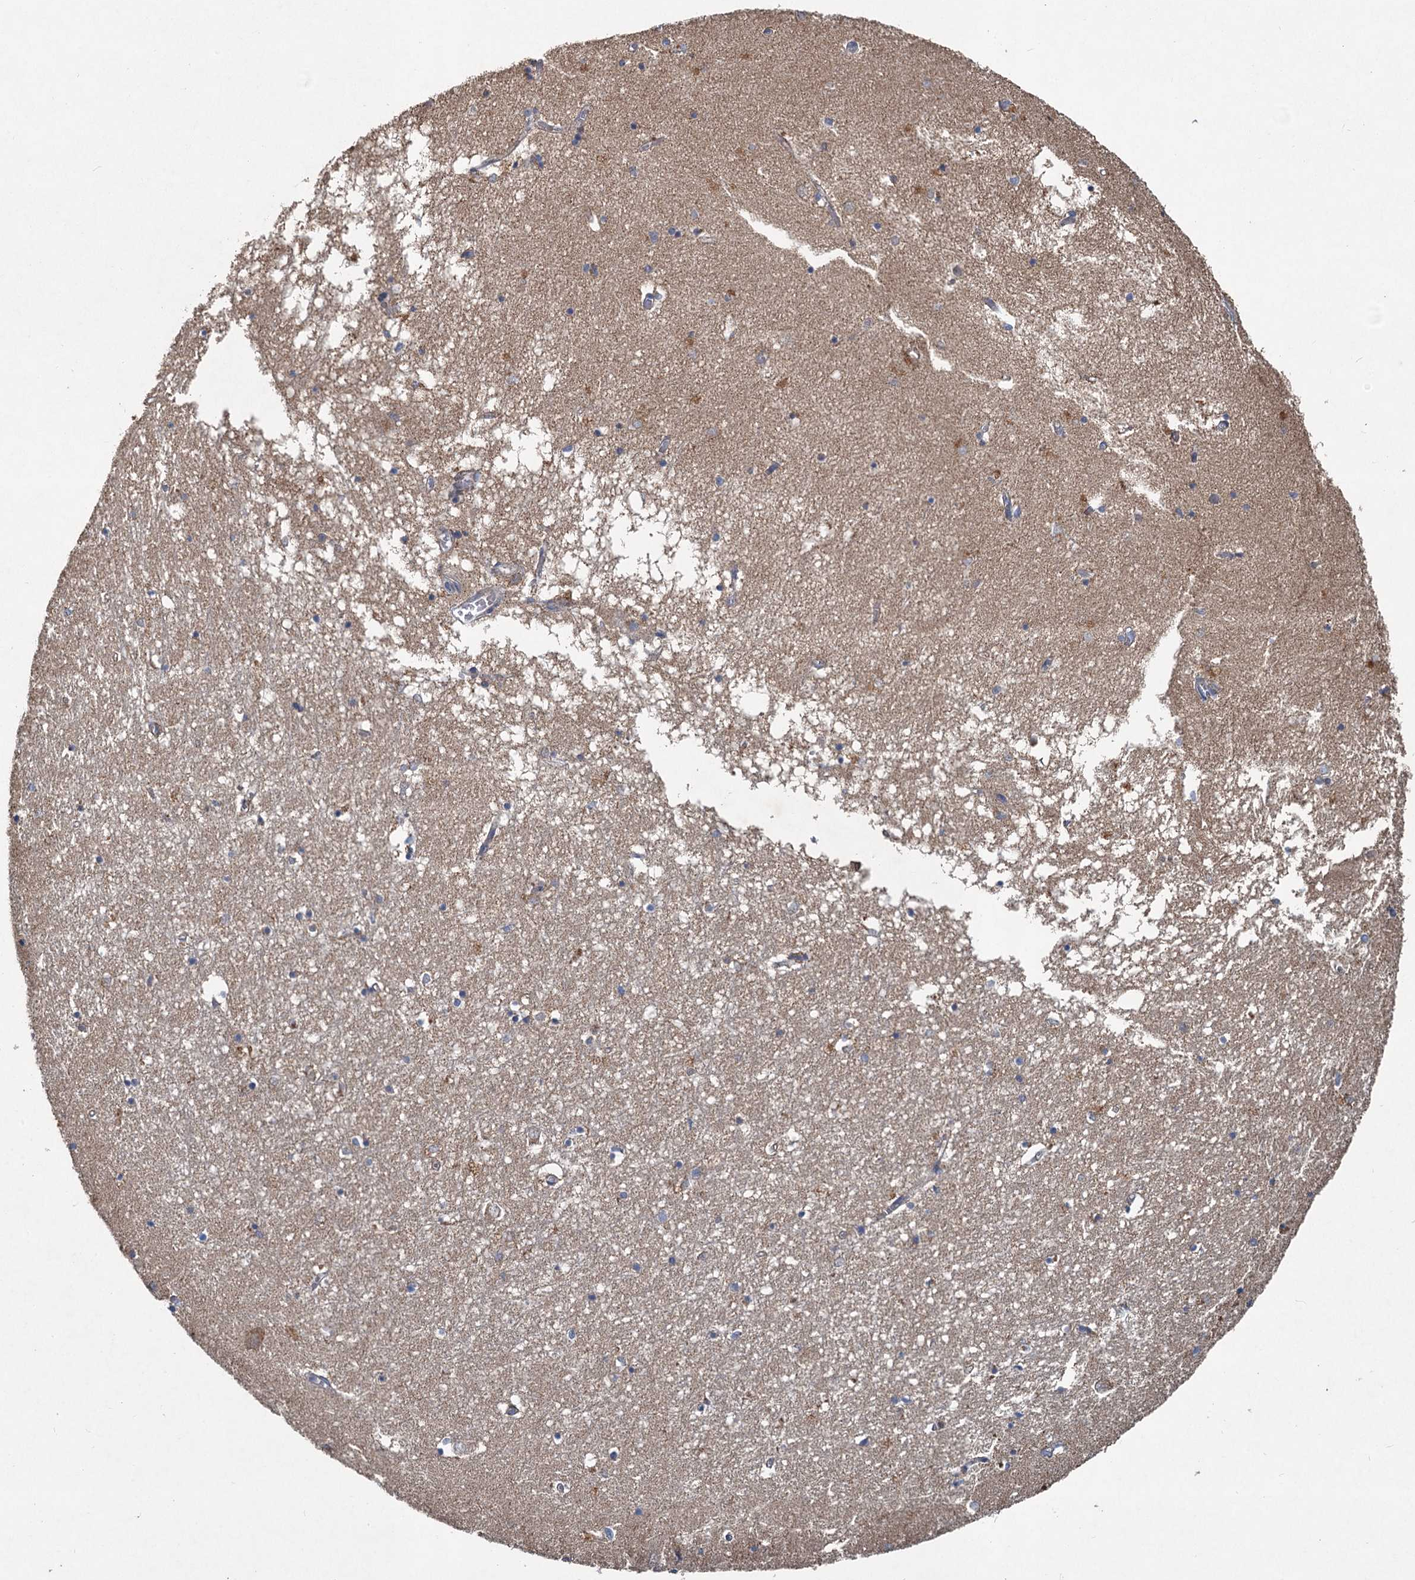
{"staining": {"intensity": "weak", "quantity": "<25%", "location": "cytoplasmic/membranous"}, "tissue": "hippocampus", "cell_type": "Glial cells", "image_type": "normal", "snomed": [{"axis": "morphology", "description": "Normal tissue, NOS"}, {"axis": "topography", "description": "Hippocampus"}], "caption": "This is an immunohistochemistry (IHC) image of normal human hippocampus. There is no expression in glial cells.", "gene": "OTUB1", "patient": {"sex": "male", "age": 70}}